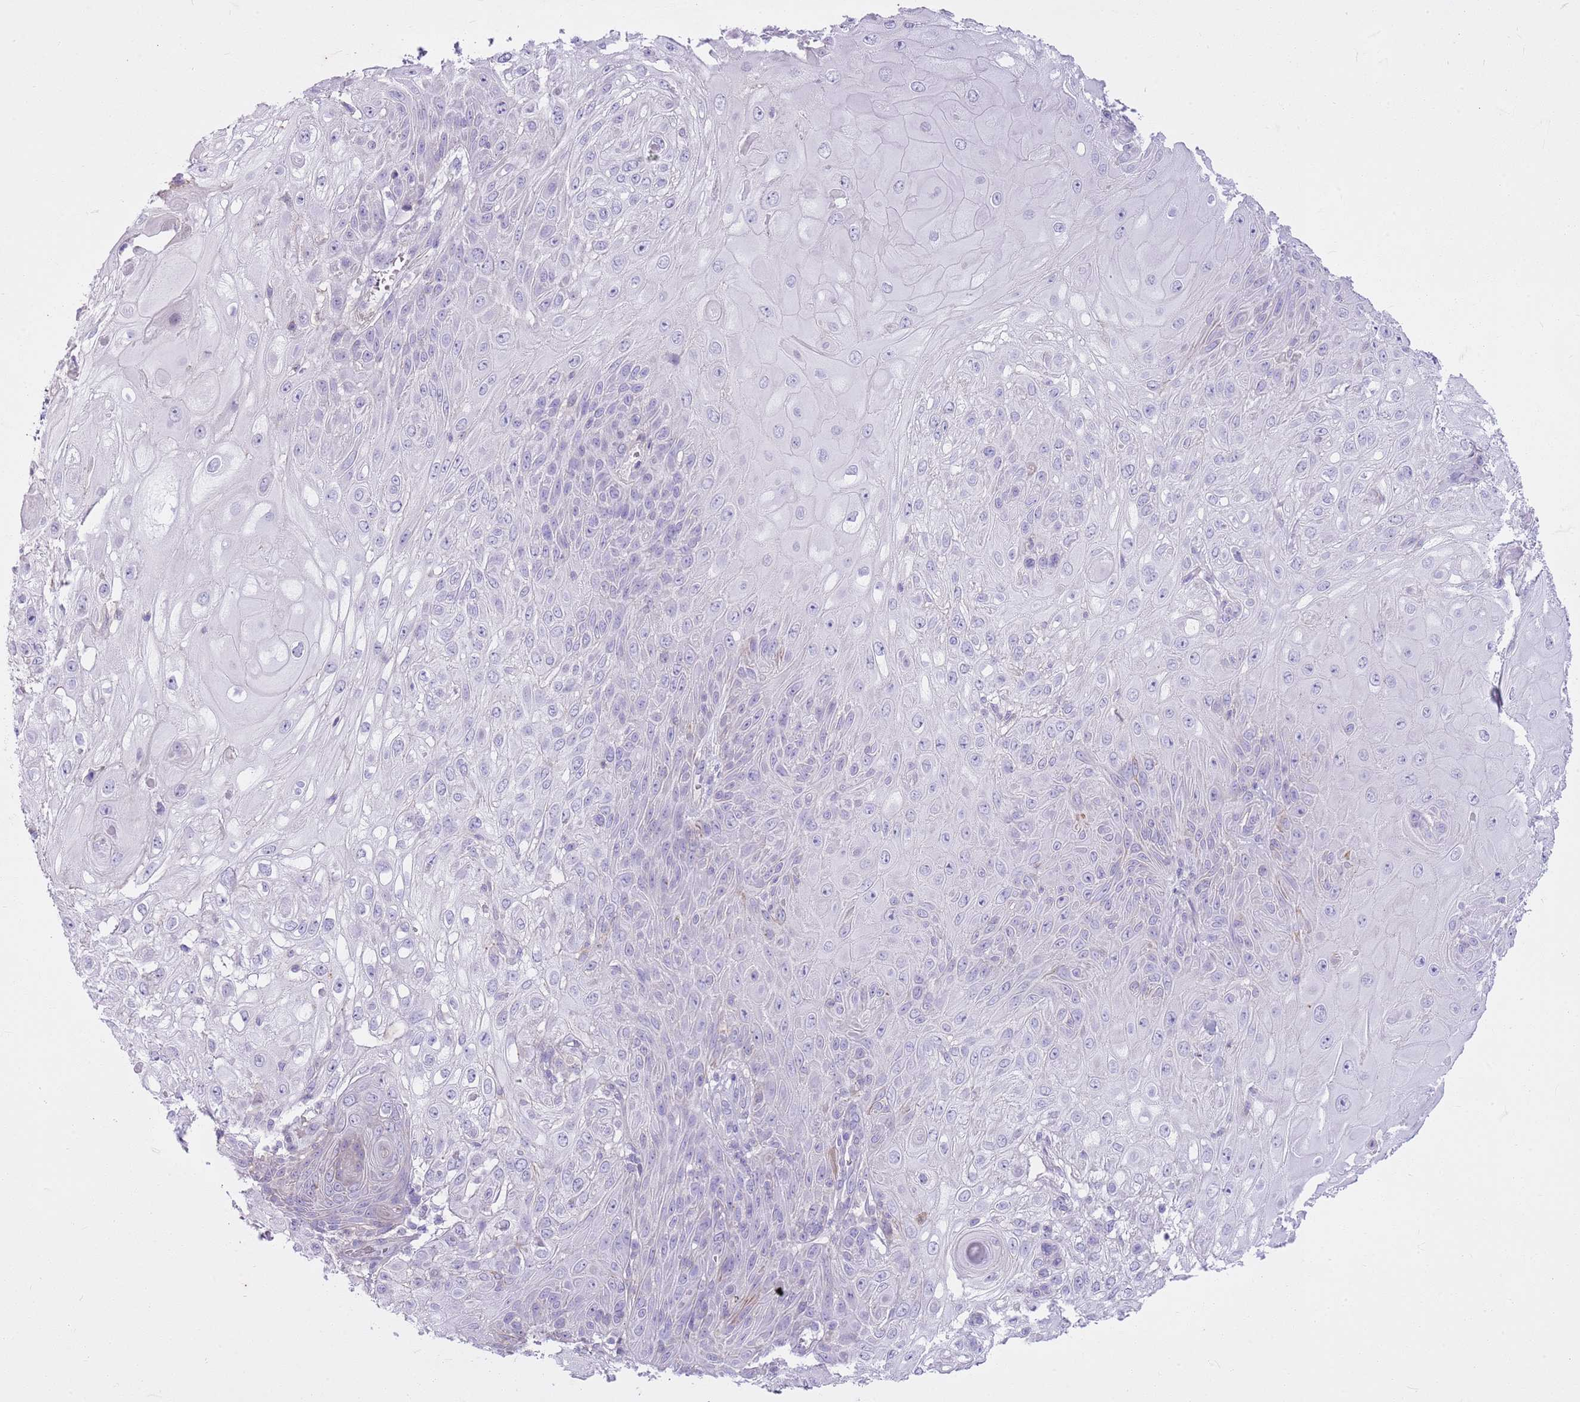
{"staining": {"intensity": "moderate", "quantity": "<25%", "location": "cytoplasmic/membranous"}, "tissue": "skin cancer", "cell_type": "Tumor cells", "image_type": "cancer", "snomed": [{"axis": "morphology", "description": "Normal tissue, NOS"}, {"axis": "morphology", "description": "Squamous cell carcinoma, NOS"}, {"axis": "topography", "description": "Skin"}, {"axis": "topography", "description": "Cartilage tissue"}], "caption": "Protein staining of skin cancer (squamous cell carcinoma) tissue shows moderate cytoplasmic/membranous expression in approximately <25% of tumor cells.", "gene": "CNPPD1", "patient": {"sex": "female", "age": 79}}